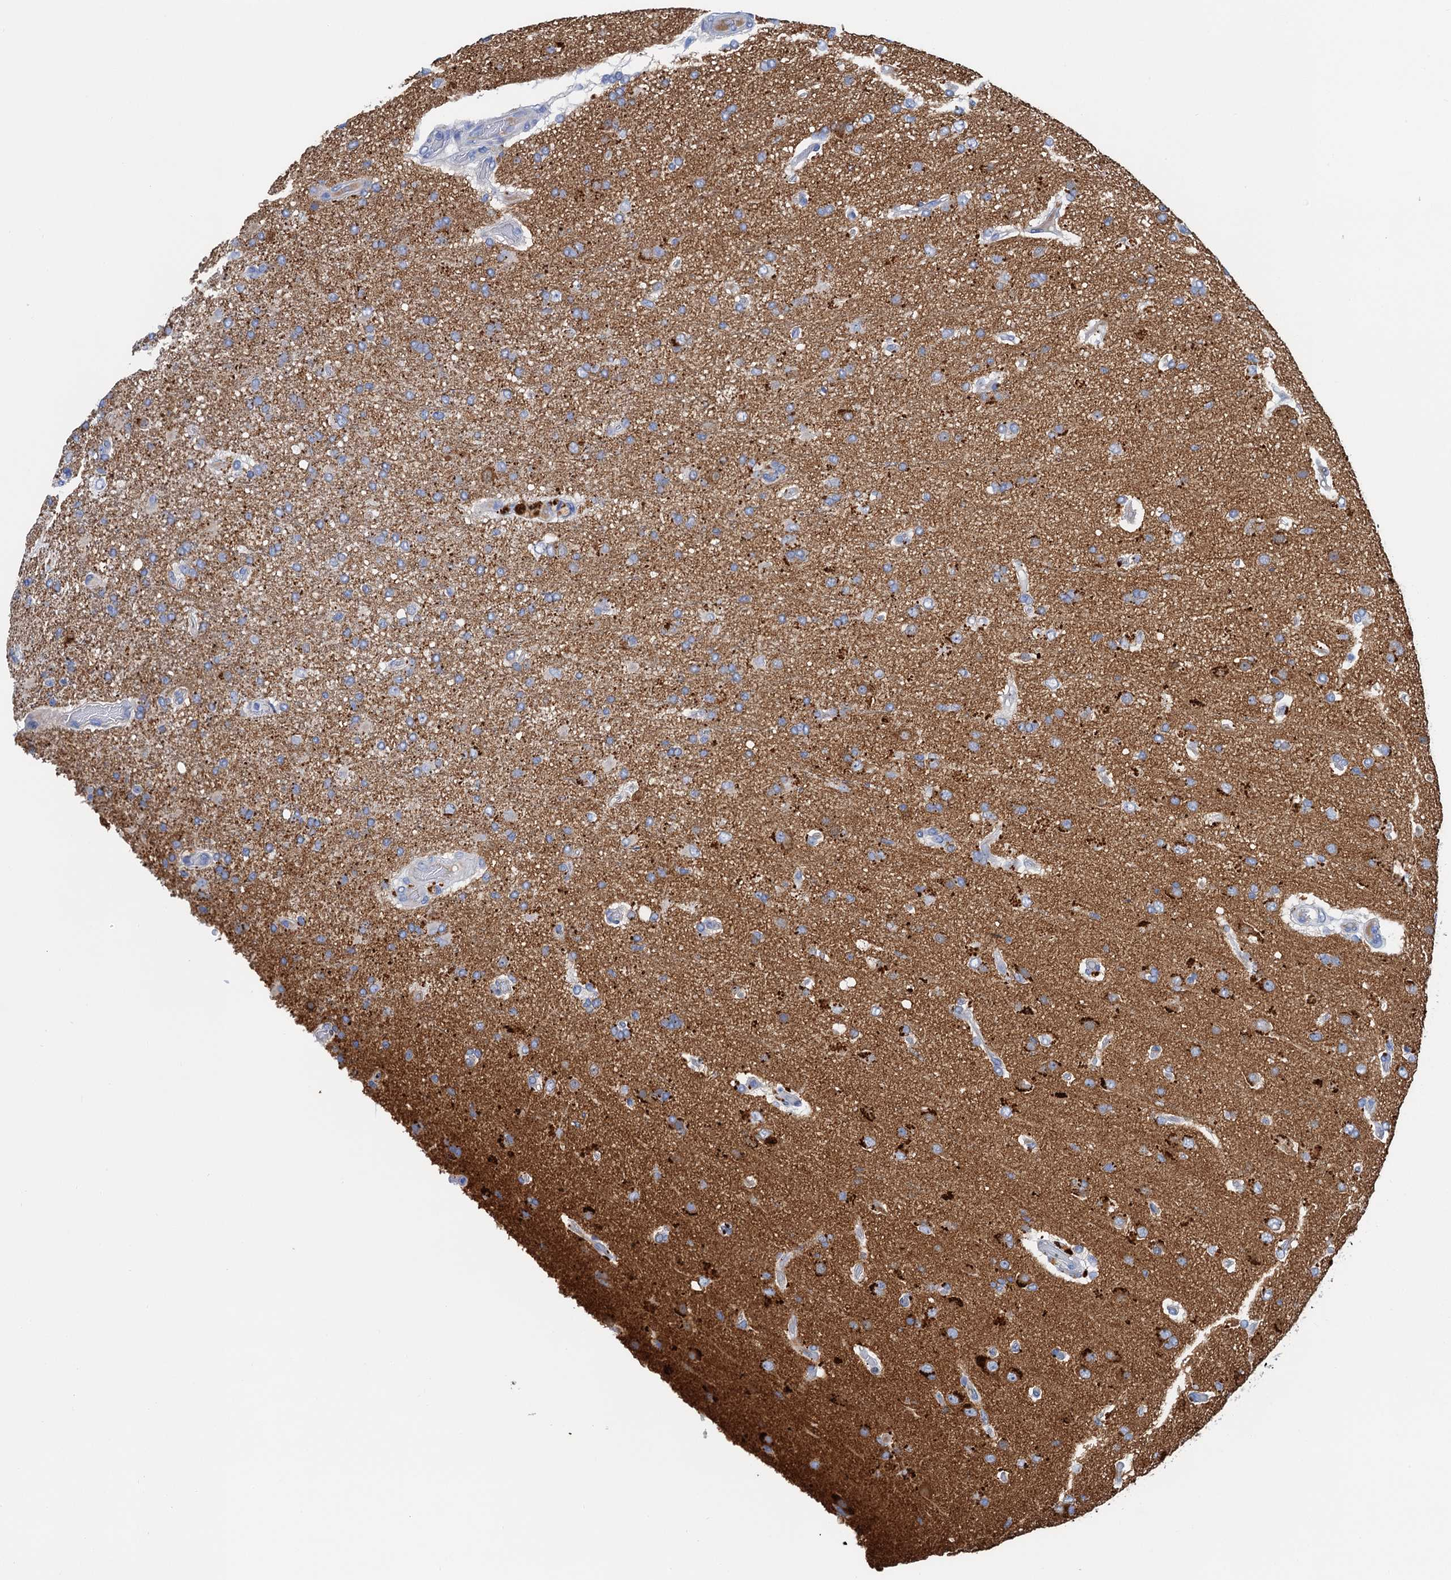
{"staining": {"intensity": "weak", "quantity": "25%-75%", "location": "cytoplasmic/membranous"}, "tissue": "glioma", "cell_type": "Tumor cells", "image_type": "cancer", "snomed": [{"axis": "morphology", "description": "Glioma, malignant, High grade"}, {"axis": "topography", "description": "Brain"}], "caption": "A photomicrograph showing weak cytoplasmic/membranous positivity in approximately 25%-75% of tumor cells in glioma, as visualized by brown immunohistochemical staining.", "gene": "NLRP10", "patient": {"sex": "female", "age": 74}}